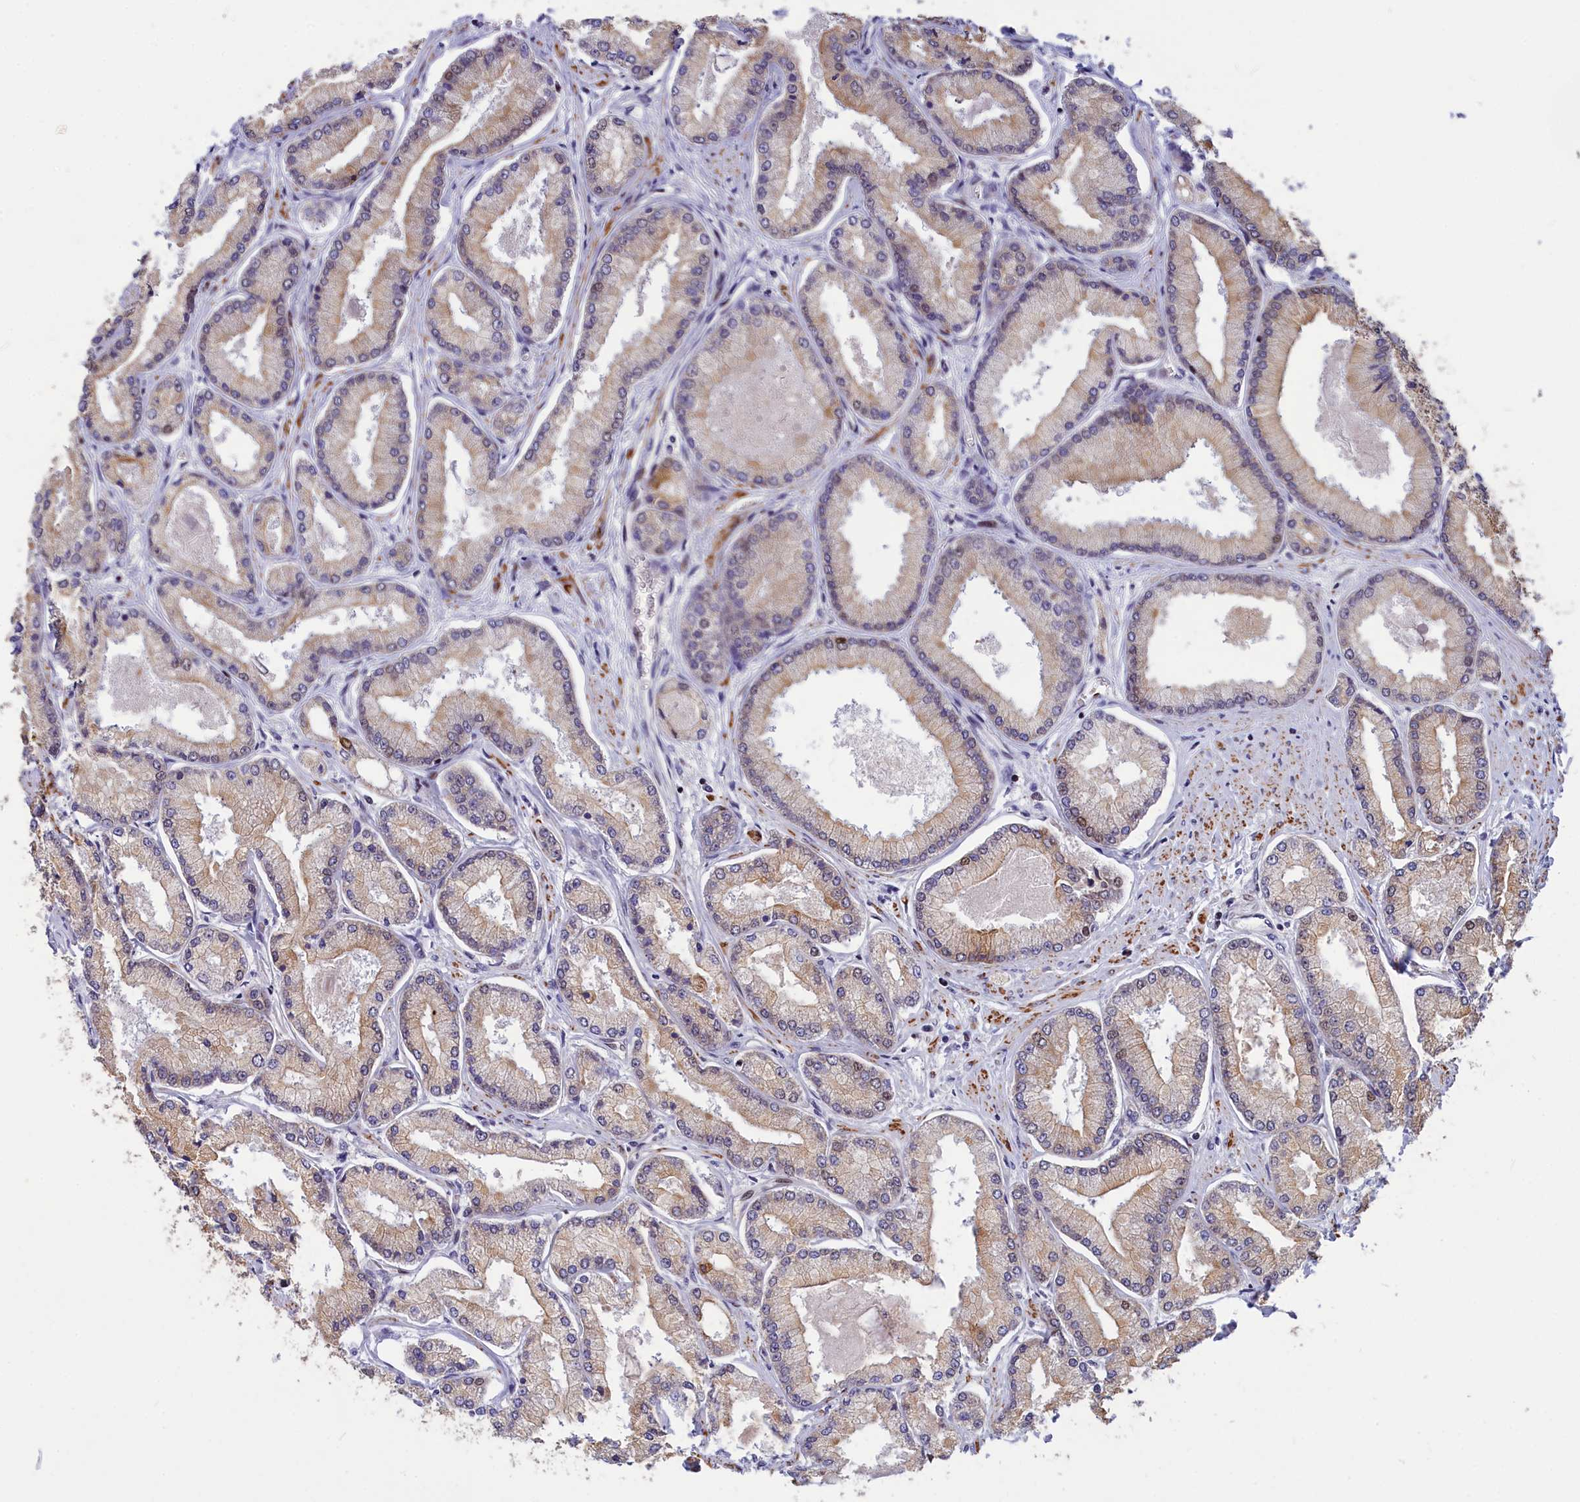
{"staining": {"intensity": "weak", "quantity": "25%-75%", "location": "cytoplasmic/membranous"}, "tissue": "prostate cancer", "cell_type": "Tumor cells", "image_type": "cancer", "snomed": [{"axis": "morphology", "description": "Adenocarcinoma, Low grade"}, {"axis": "topography", "description": "Prostate"}], "caption": "This is an image of IHC staining of prostate cancer (adenocarcinoma (low-grade)), which shows weak staining in the cytoplasmic/membranous of tumor cells.", "gene": "ANKRD34B", "patient": {"sex": "male", "age": 74}}